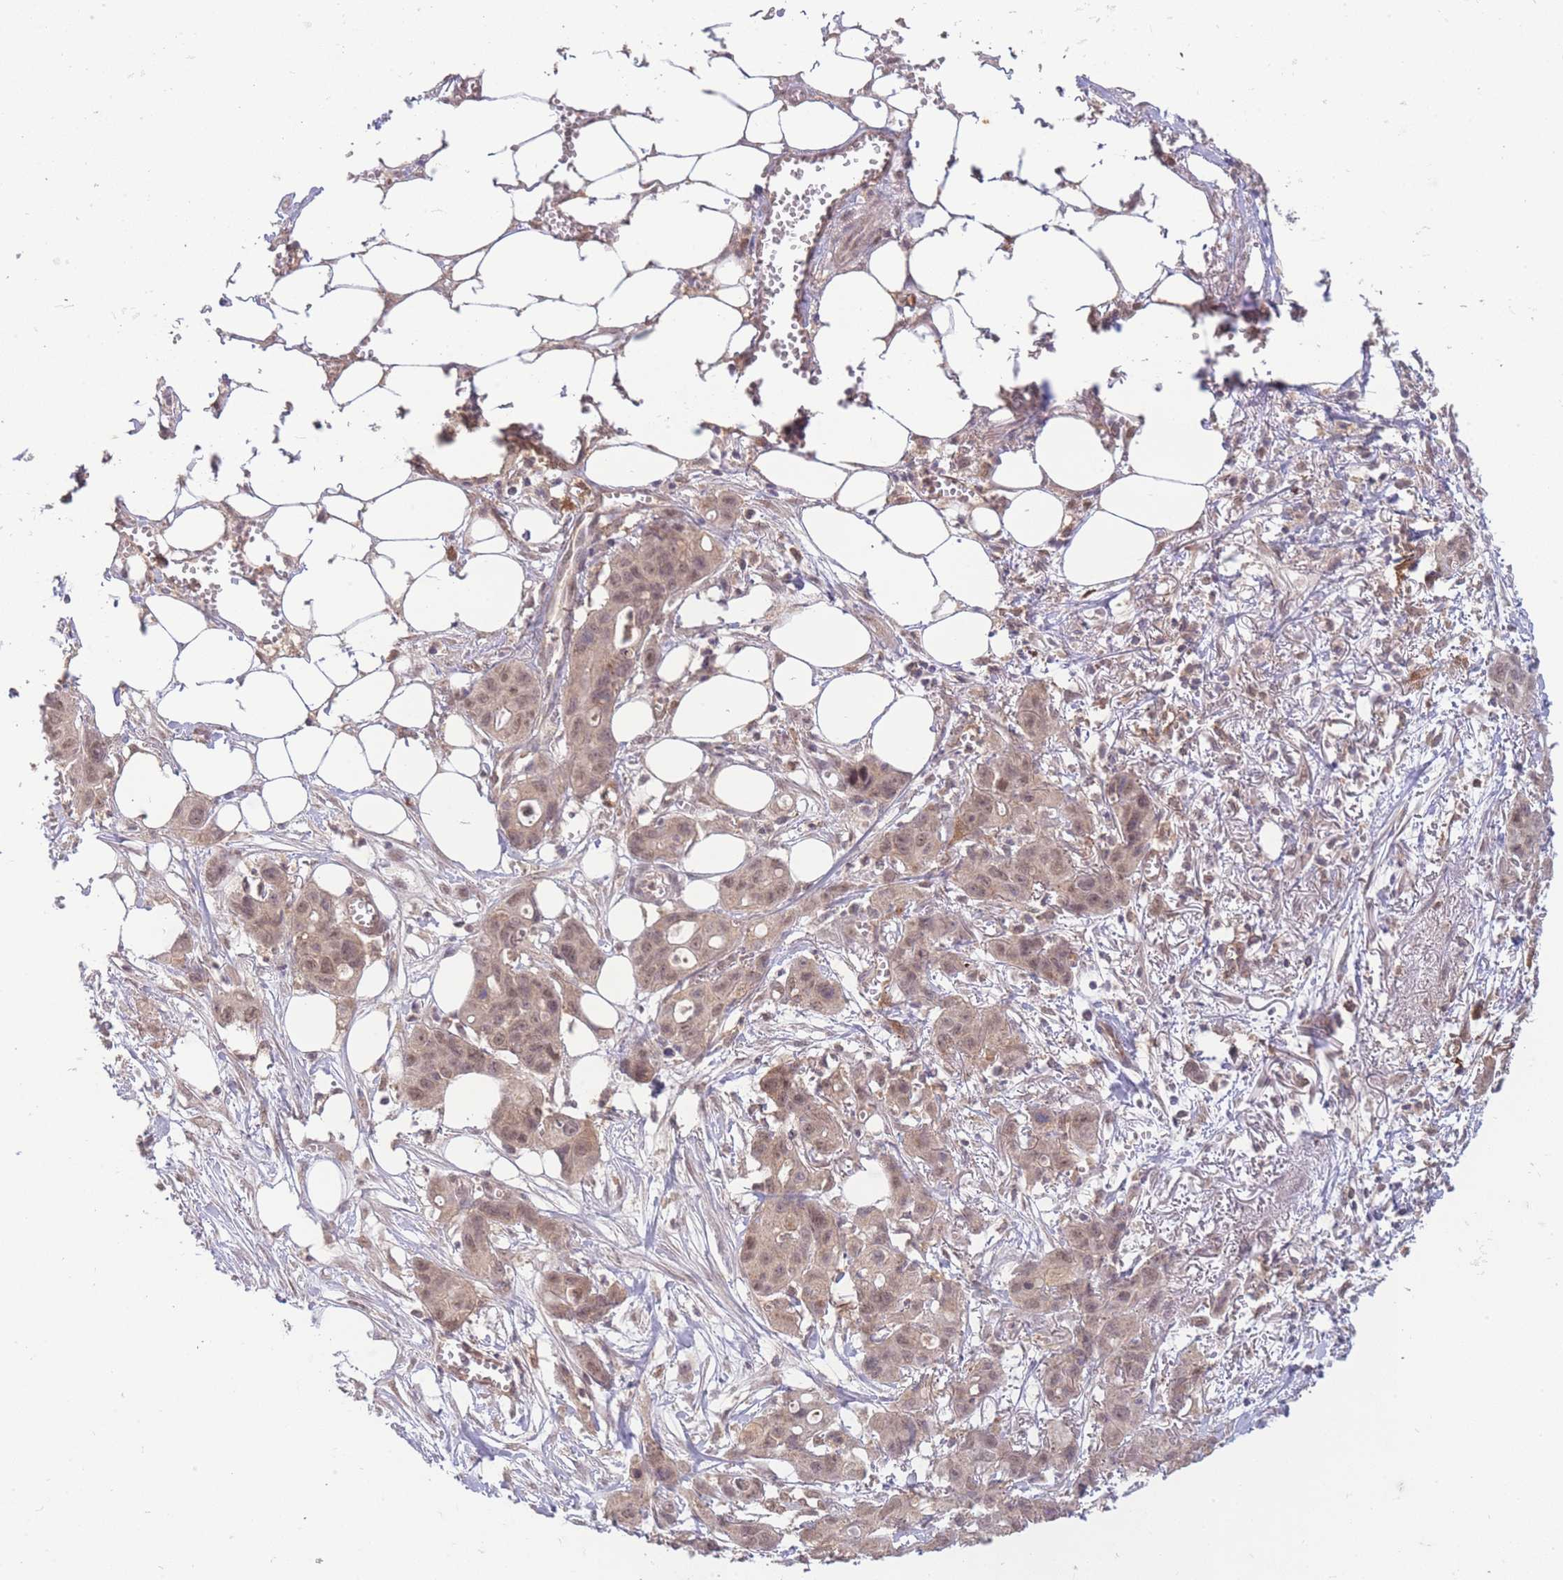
{"staining": {"intensity": "weak", "quantity": ">75%", "location": "cytoplasmic/membranous,nuclear"}, "tissue": "ovarian cancer", "cell_type": "Tumor cells", "image_type": "cancer", "snomed": [{"axis": "morphology", "description": "Cystadenocarcinoma, mucinous, NOS"}, {"axis": "topography", "description": "Ovary"}], "caption": "Ovarian cancer was stained to show a protein in brown. There is low levels of weak cytoplasmic/membranous and nuclear staining in approximately >75% of tumor cells.", "gene": "RNF144B", "patient": {"sex": "female", "age": 70}}